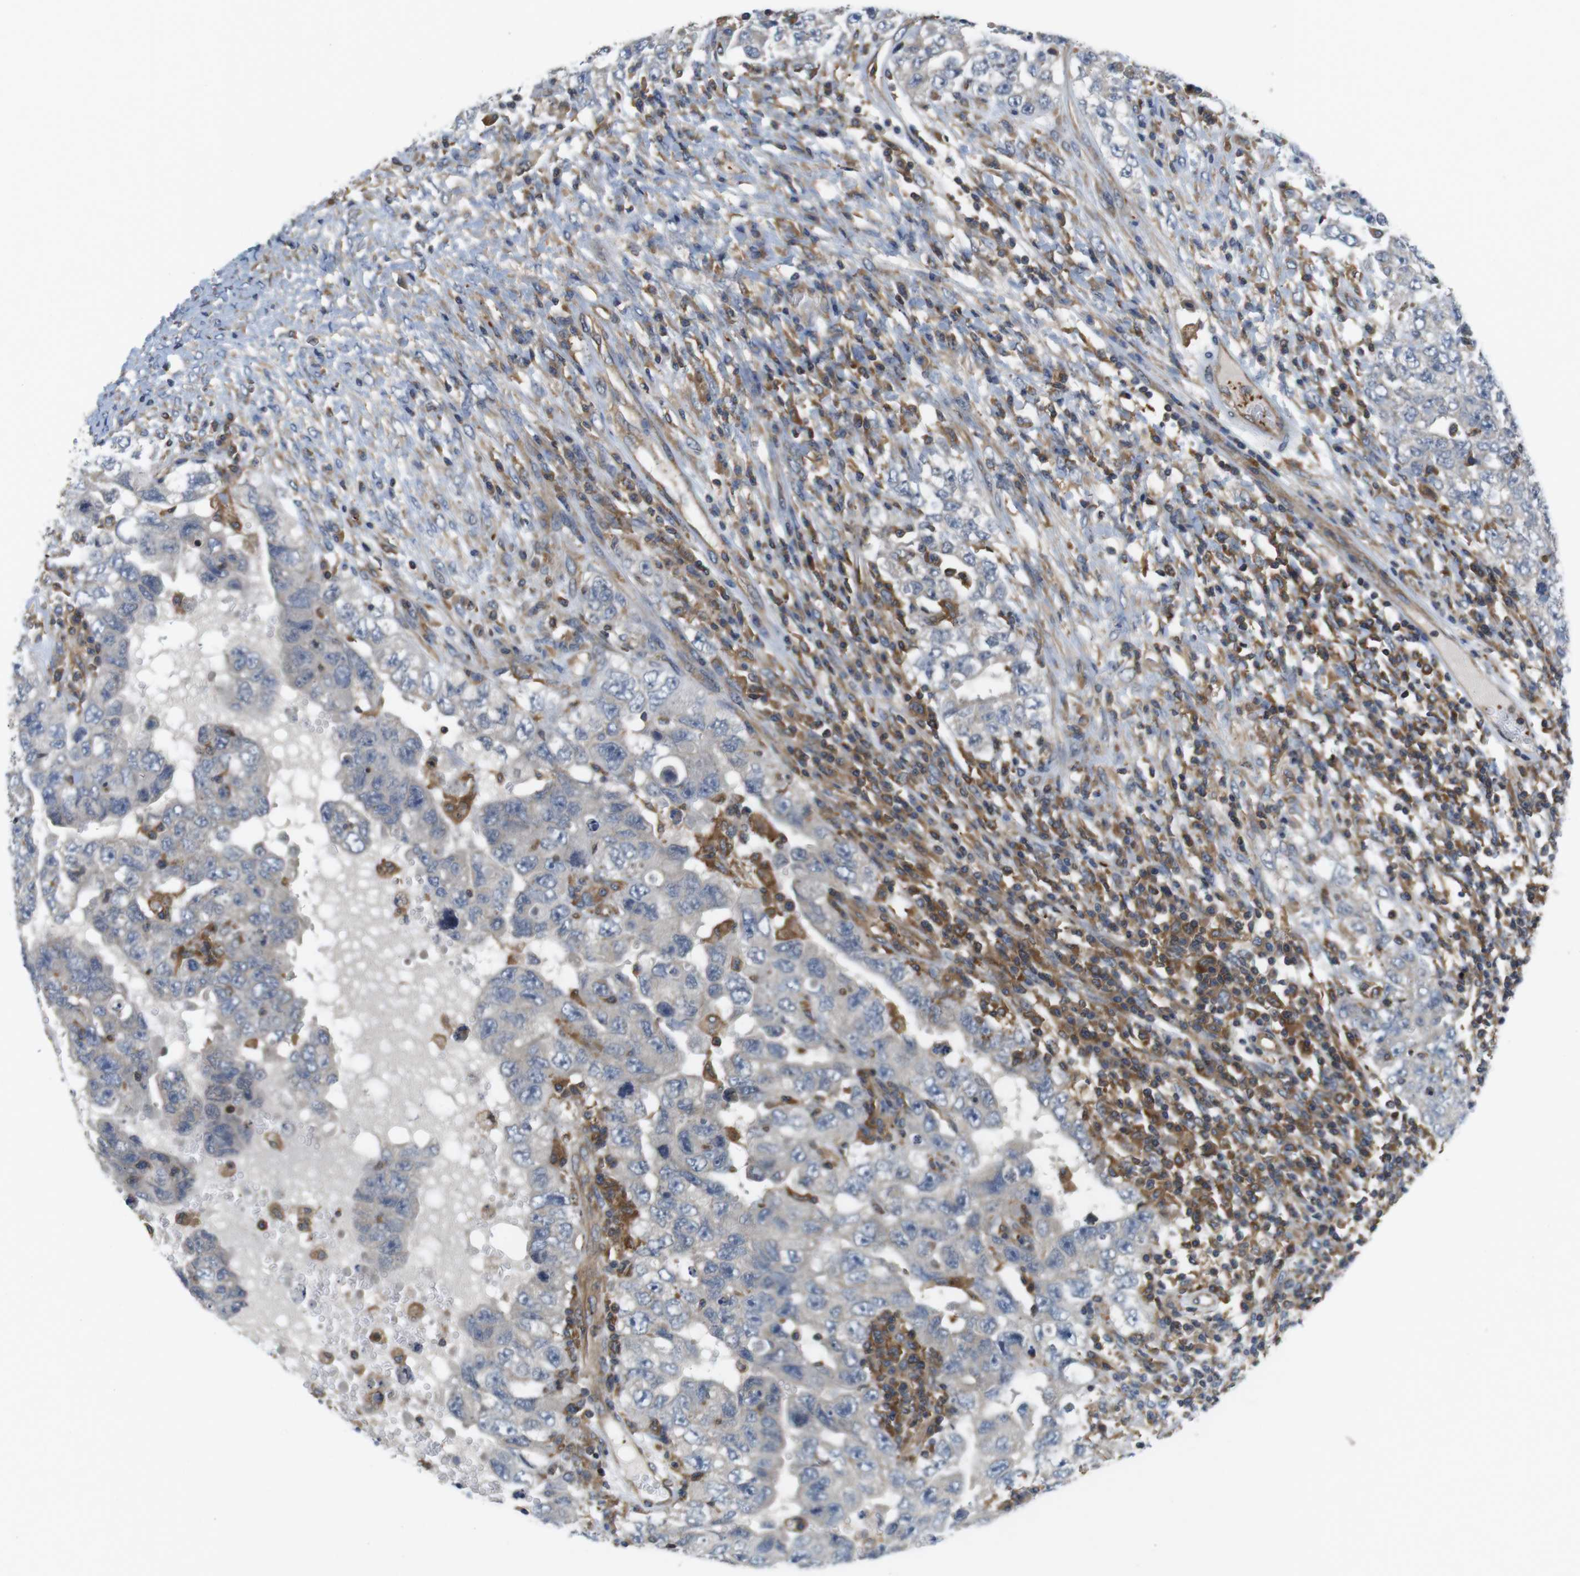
{"staining": {"intensity": "negative", "quantity": "none", "location": "none"}, "tissue": "testis cancer", "cell_type": "Tumor cells", "image_type": "cancer", "snomed": [{"axis": "morphology", "description": "Carcinoma, Embryonal, NOS"}, {"axis": "topography", "description": "Testis"}], "caption": "DAB (3,3'-diaminobenzidine) immunohistochemical staining of human embryonal carcinoma (testis) displays no significant staining in tumor cells.", "gene": "HERPUD2", "patient": {"sex": "male", "age": 26}}